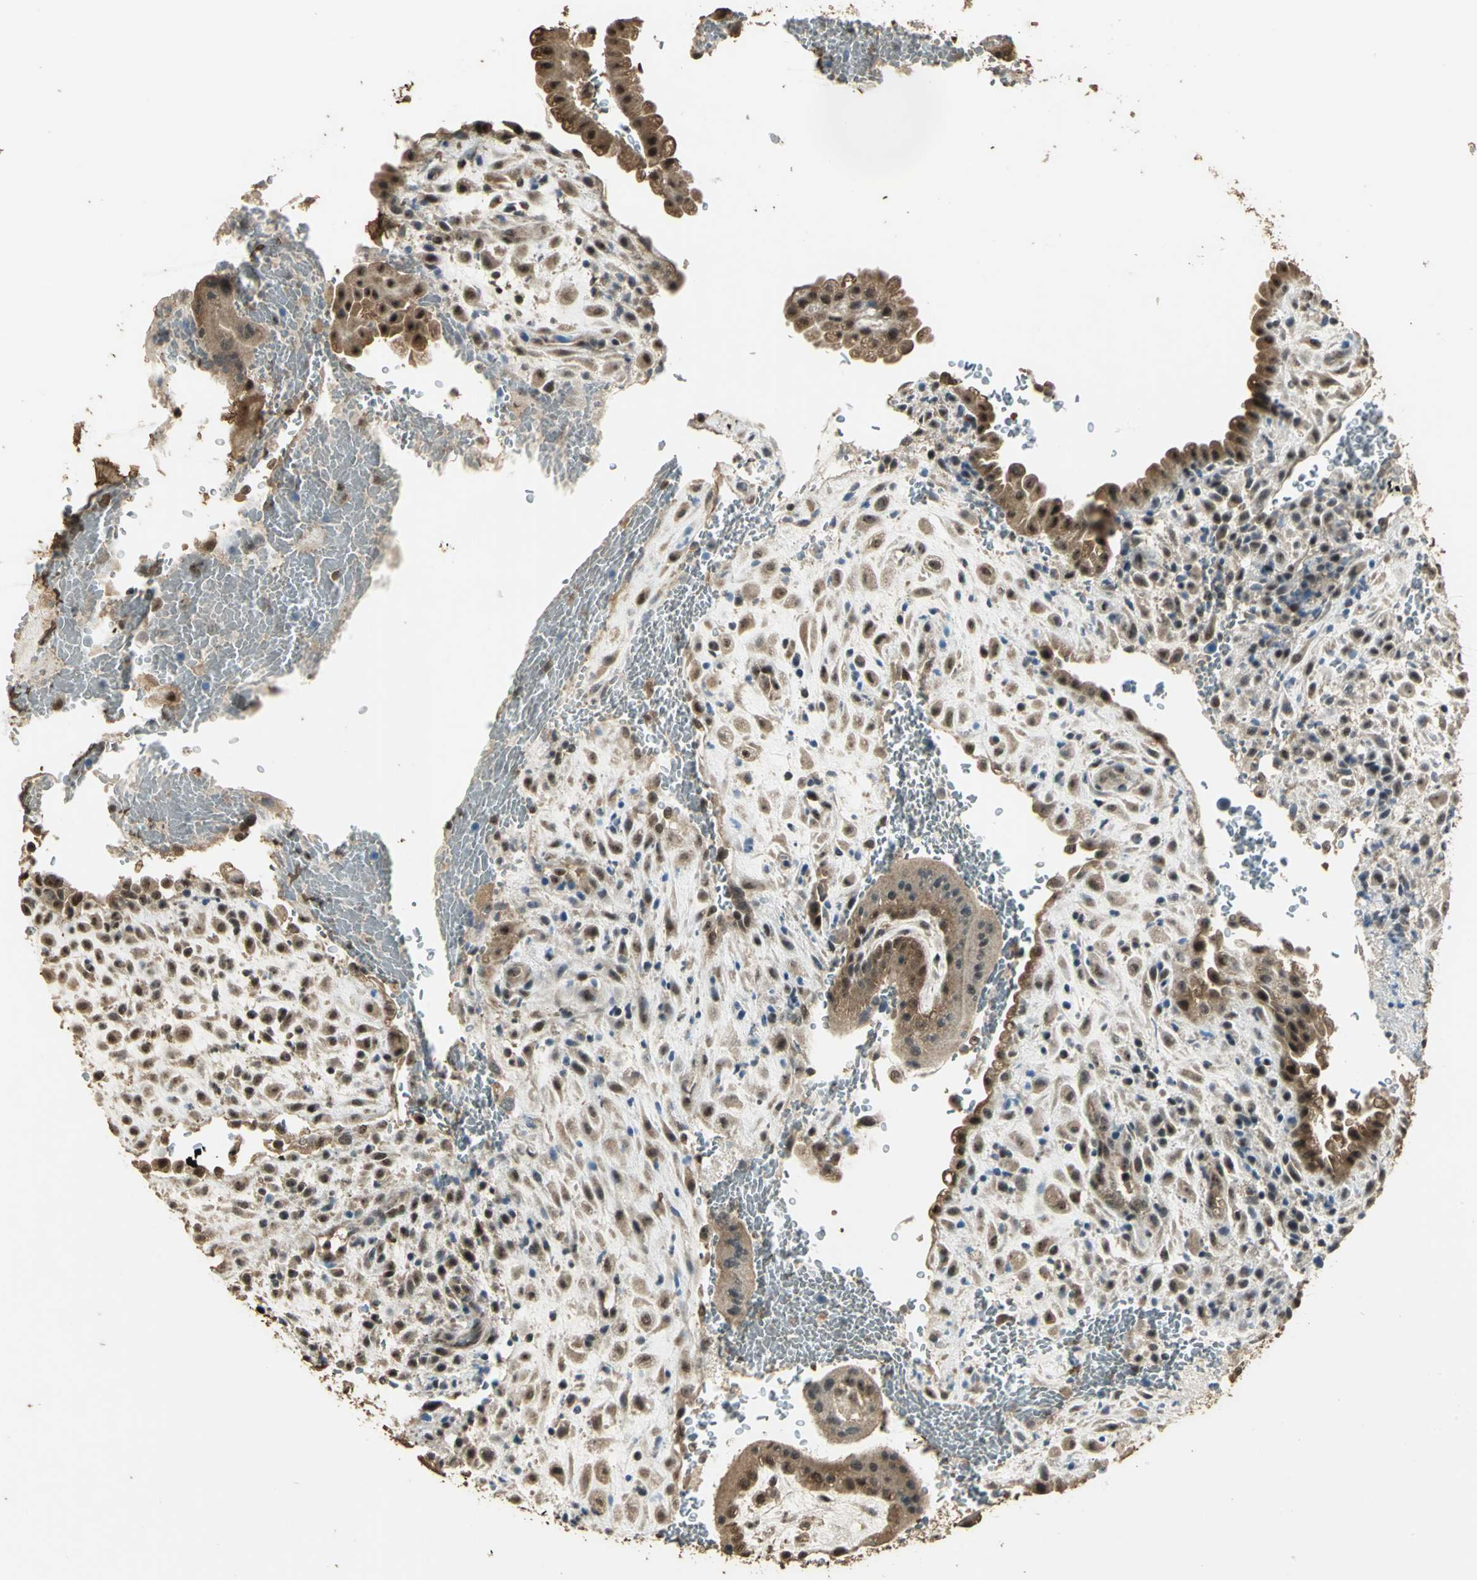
{"staining": {"intensity": "moderate", "quantity": ">75%", "location": "cytoplasmic/membranous,nuclear"}, "tissue": "placenta", "cell_type": "Decidual cells", "image_type": "normal", "snomed": [{"axis": "morphology", "description": "Normal tissue, NOS"}, {"axis": "topography", "description": "Placenta"}], "caption": "A photomicrograph showing moderate cytoplasmic/membranous,nuclear staining in about >75% of decidual cells in benign placenta, as visualized by brown immunohistochemical staining.", "gene": "UCHL5", "patient": {"sex": "female", "age": 35}}